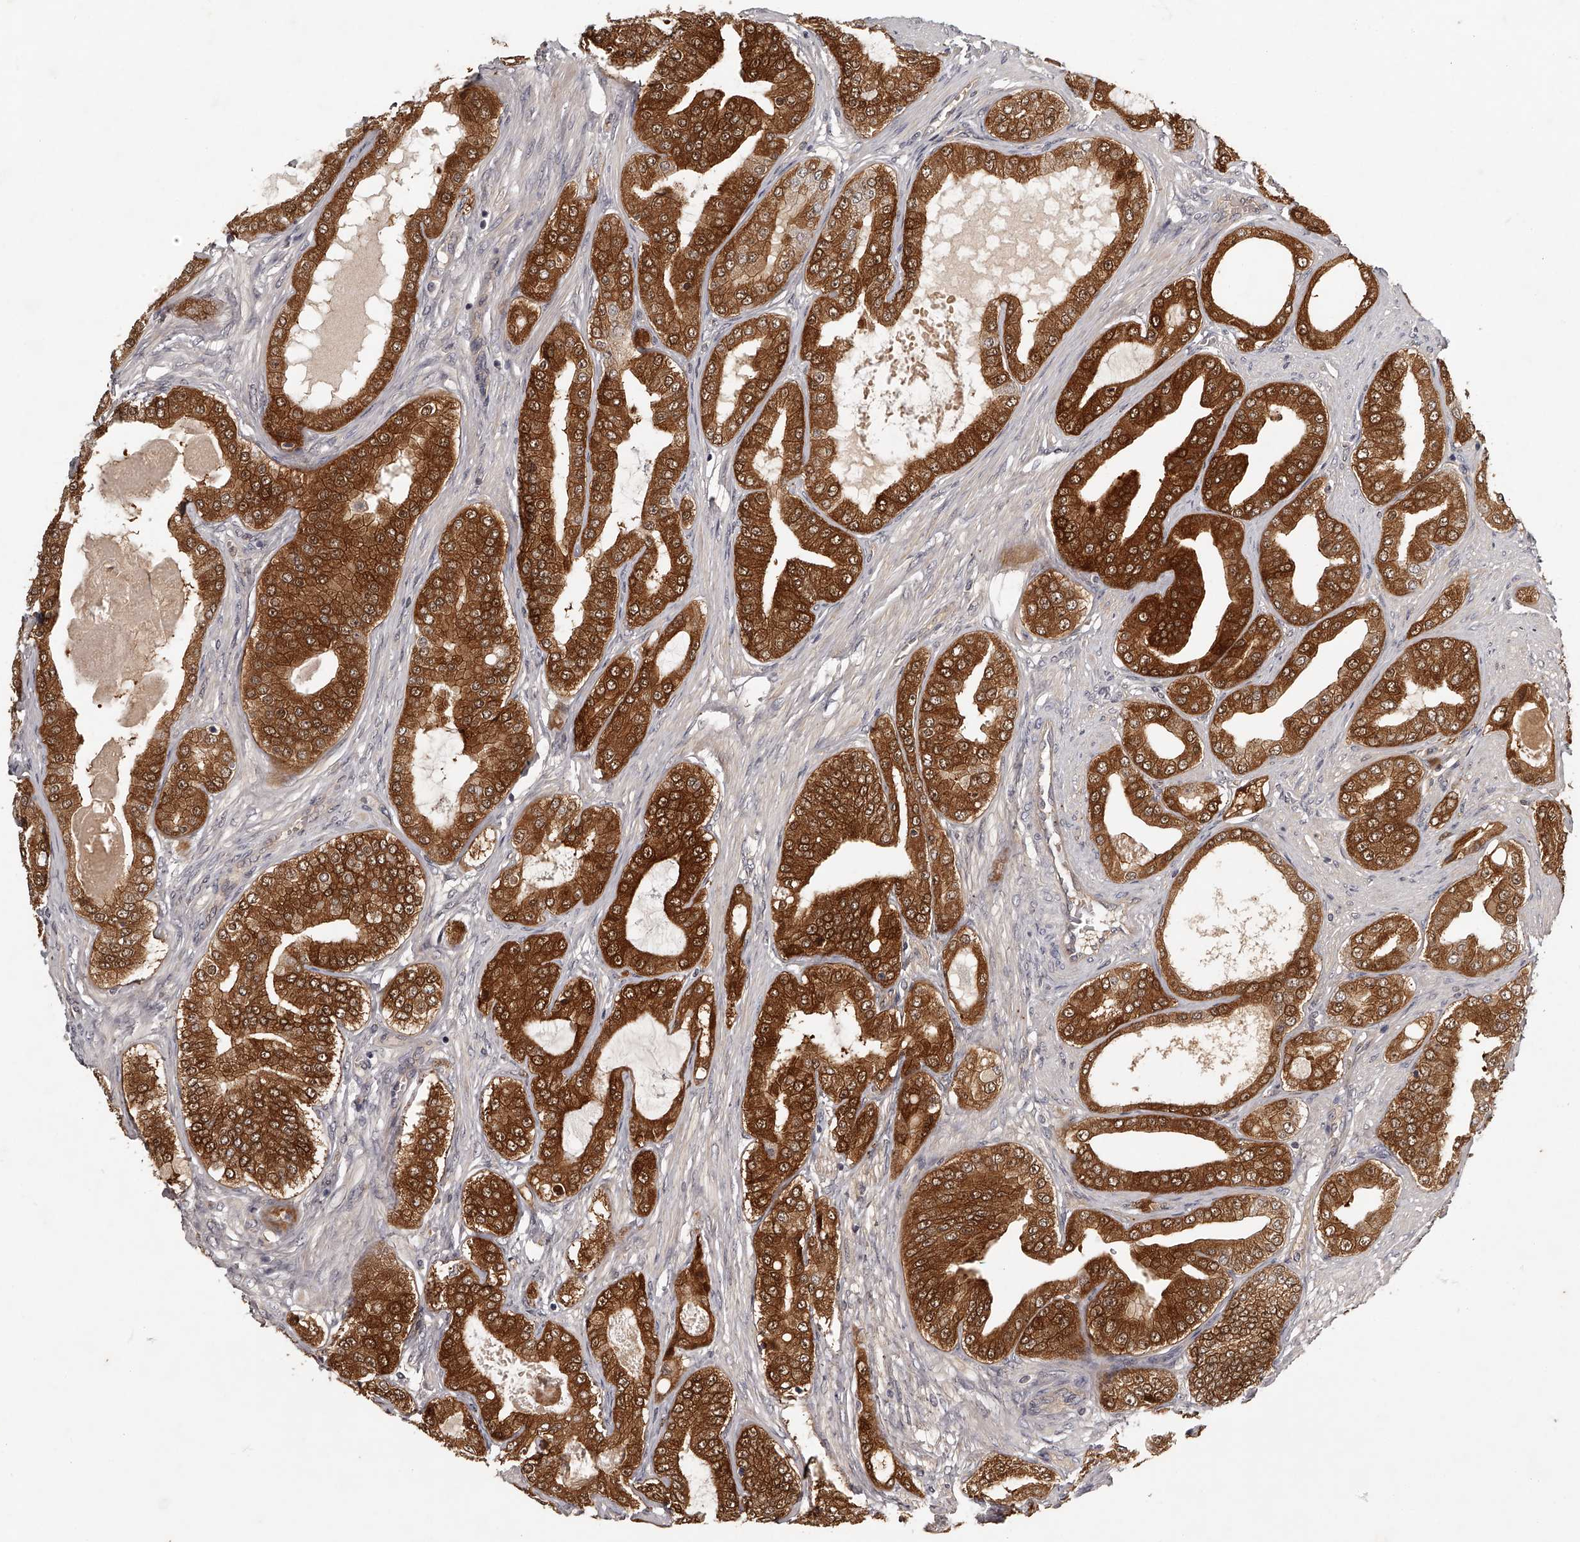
{"staining": {"intensity": "strong", "quantity": ">75%", "location": "cytoplasmic/membranous"}, "tissue": "prostate cancer", "cell_type": "Tumor cells", "image_type": "cancer", "snomed": [{"axis": "morphology", "description": "Adenocarcinoma, High grade"}, {"axis": "topography", "description": "Prostate"}], "caption": "Strong cytoplasmic/membranous protein staining is appreciated in about >75% of tumor cells in prostate high-grade adenocarcinoma.", "gene": "GGCT", "patient": {"sex": "male", "age": 60}}